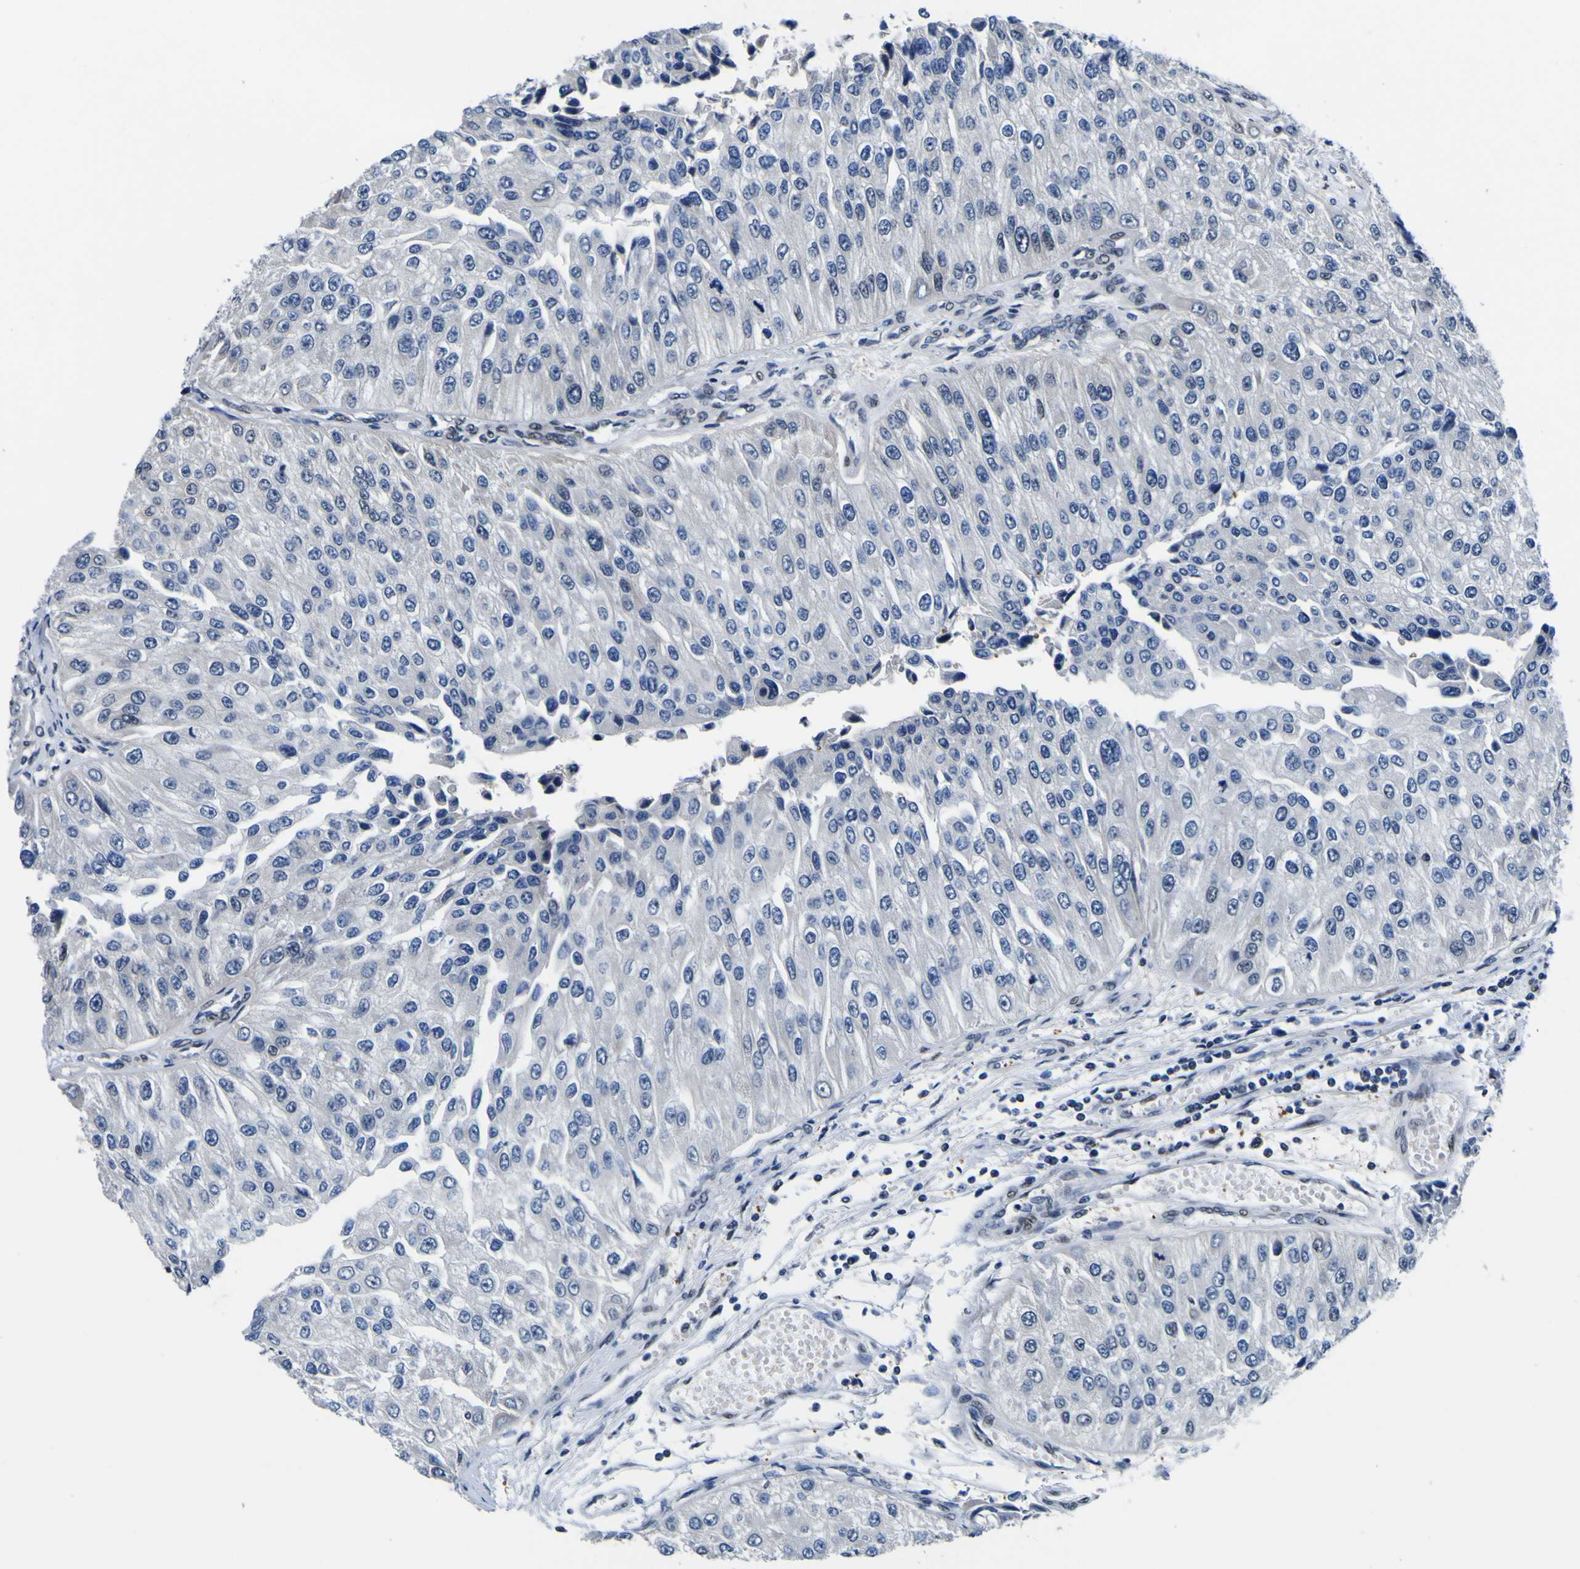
{"staining": {"intensity": "moderate", "quantity": "<25%", "location": "nuclear"}, "tissue": "urothelial cancer", "cell_type": "Tumor cells", "image_type": "cancer", "snomed": [{"axis": "morphology", "description": "Urothelial carcinoma, High grade"}, {"axis": "topography", "description": "Kidney"}, {"axis": "topography", "description": "Urinary bladder"}], "caption": "An immunohistochemistry image of neoplastic tissue is shown. Protein staining in brown highlights moderate nuclear positivity in urothelial cancer within tumor cells. Nuclei are stained in blue.", "gene": "CUL4B", "patient": {"sex": "male", "age": 77}}